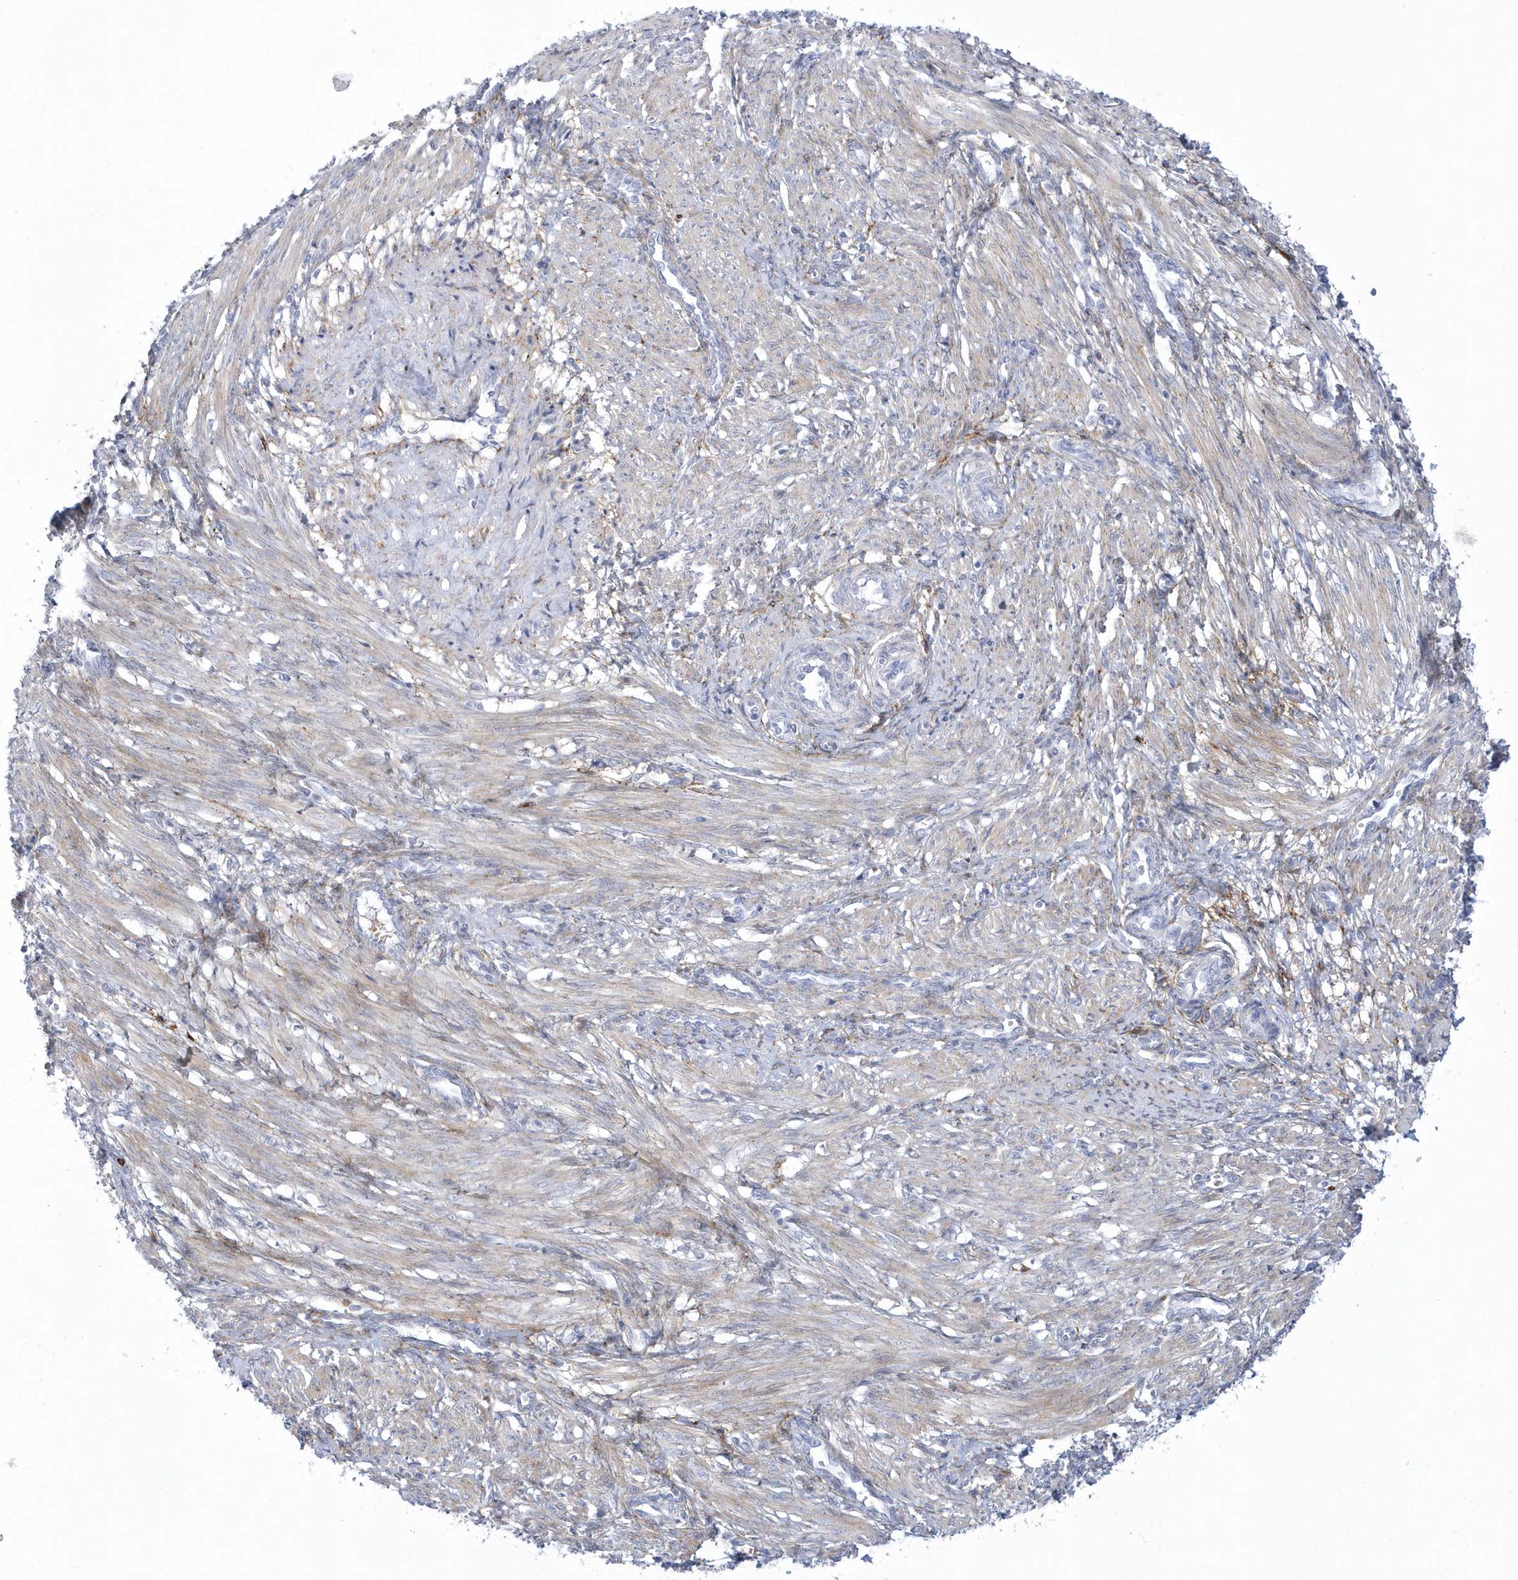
{"staining": {"intensity": "moderate", "quantity": "<25%", "location": "cytoplasmic/membranous"}, "tissue": "smooth muscle", "cell_type": "Smooth muscle cells", "image_type": "normal", "snomed": [{"axis": "morphology", "description": "Normal tissue, NOS"}, {"axis": "topography", "description": "Endometrium"}], "caption": "IHC of normal human smooth muscle shows low levels of moderate cytoplasmic/membranous positivity in approximately <25% of smooth muscle cells.", "gene": "WDR27", "patient": {"sex": "female", "age": 33}}